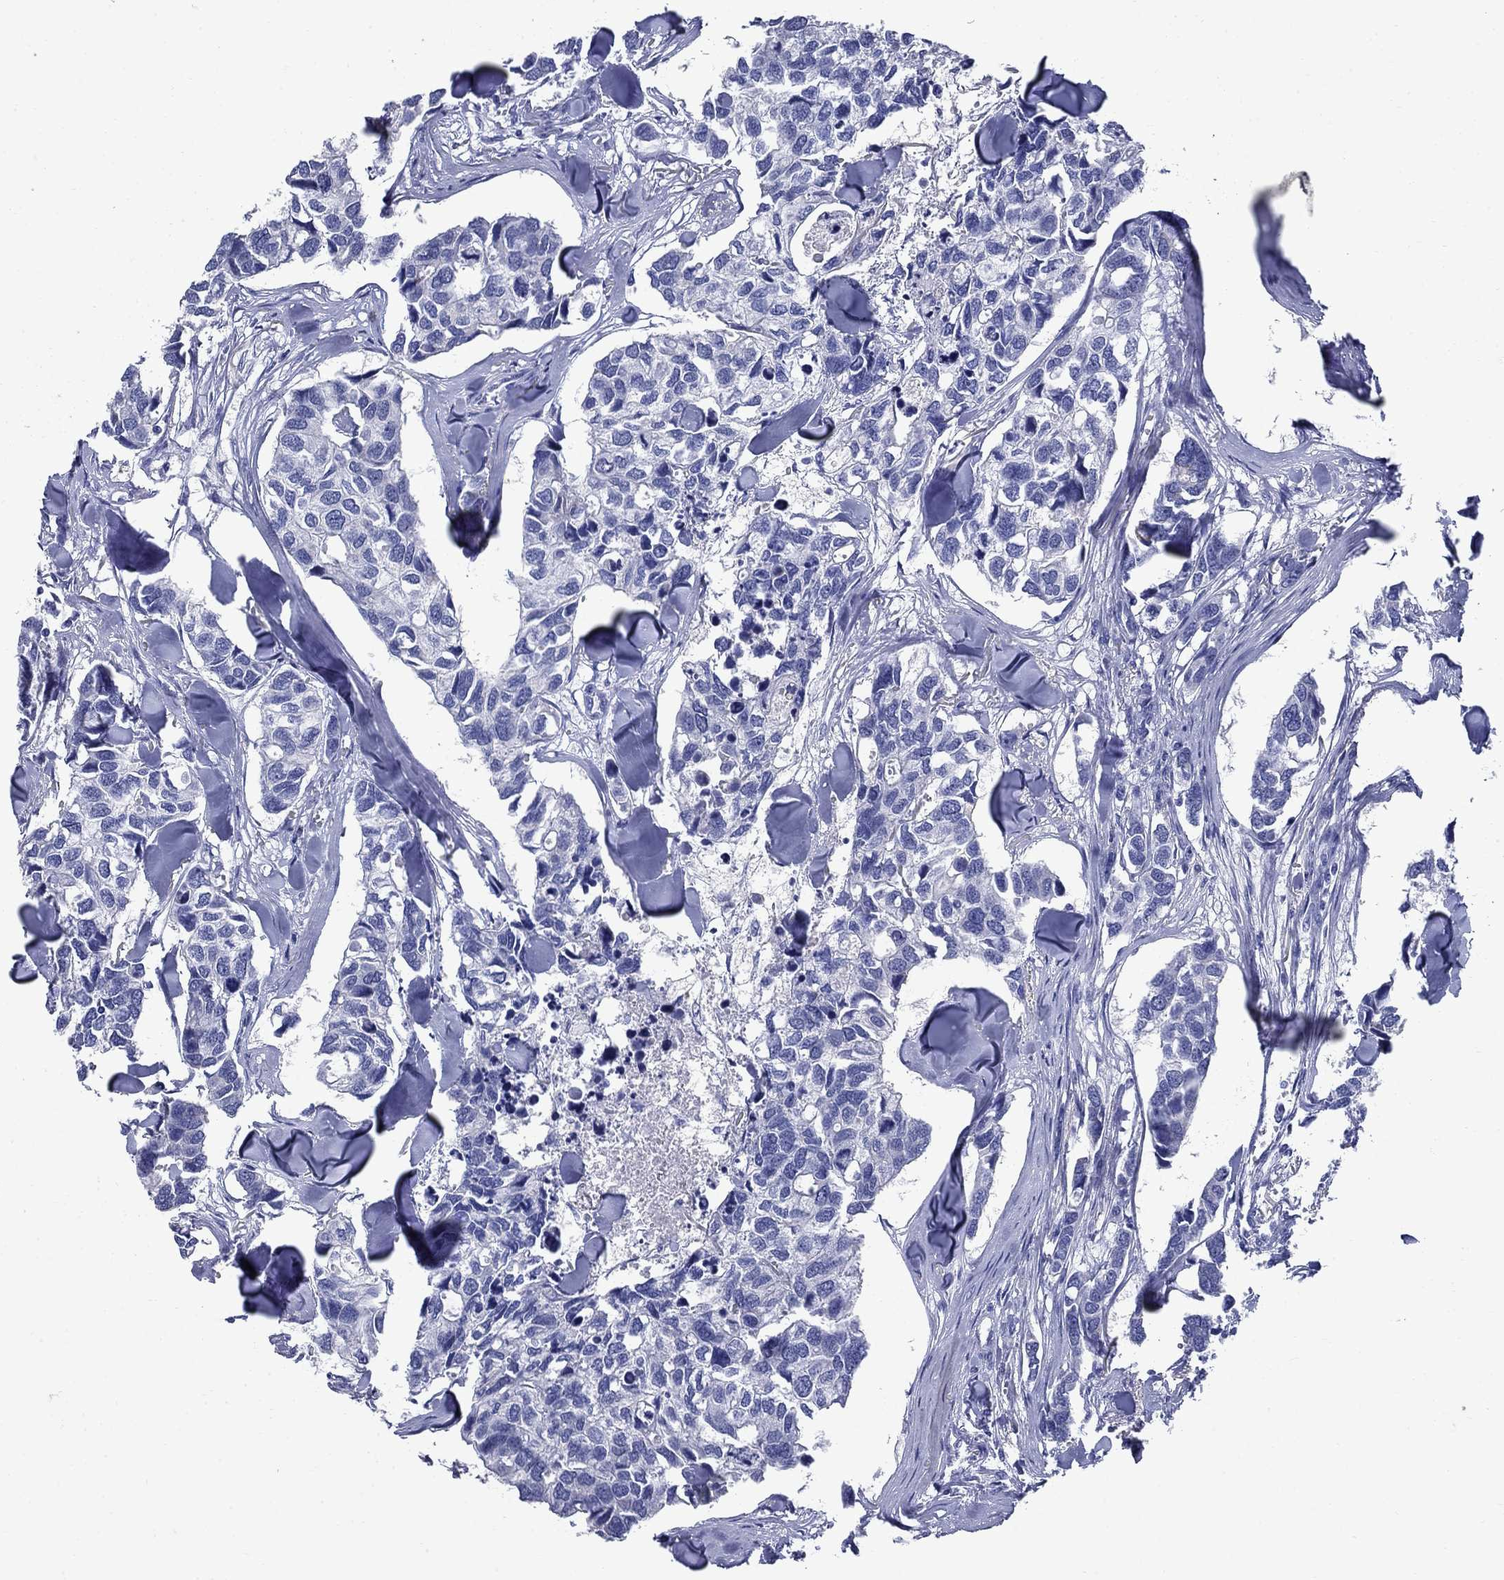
{"staining": {"intensity": "negative", "quantity": "none", "location": "none"}, "tissue": "breast cancer", "cell_type": "Tumor cells", "image_type": "cancer", "snomed": [{"axis": "morphology", "description": "Duct carcinoma"}, {"axis": "topography", "description": "Breast"}], "caption": "High power microscopy micrograph of an immunohistochemistry (IHC) micrograph of breast cancer, revealing no significant positivity in tumor cells.", "gene": "CD1A", "patient": {"sex": "female", "age": 83}}